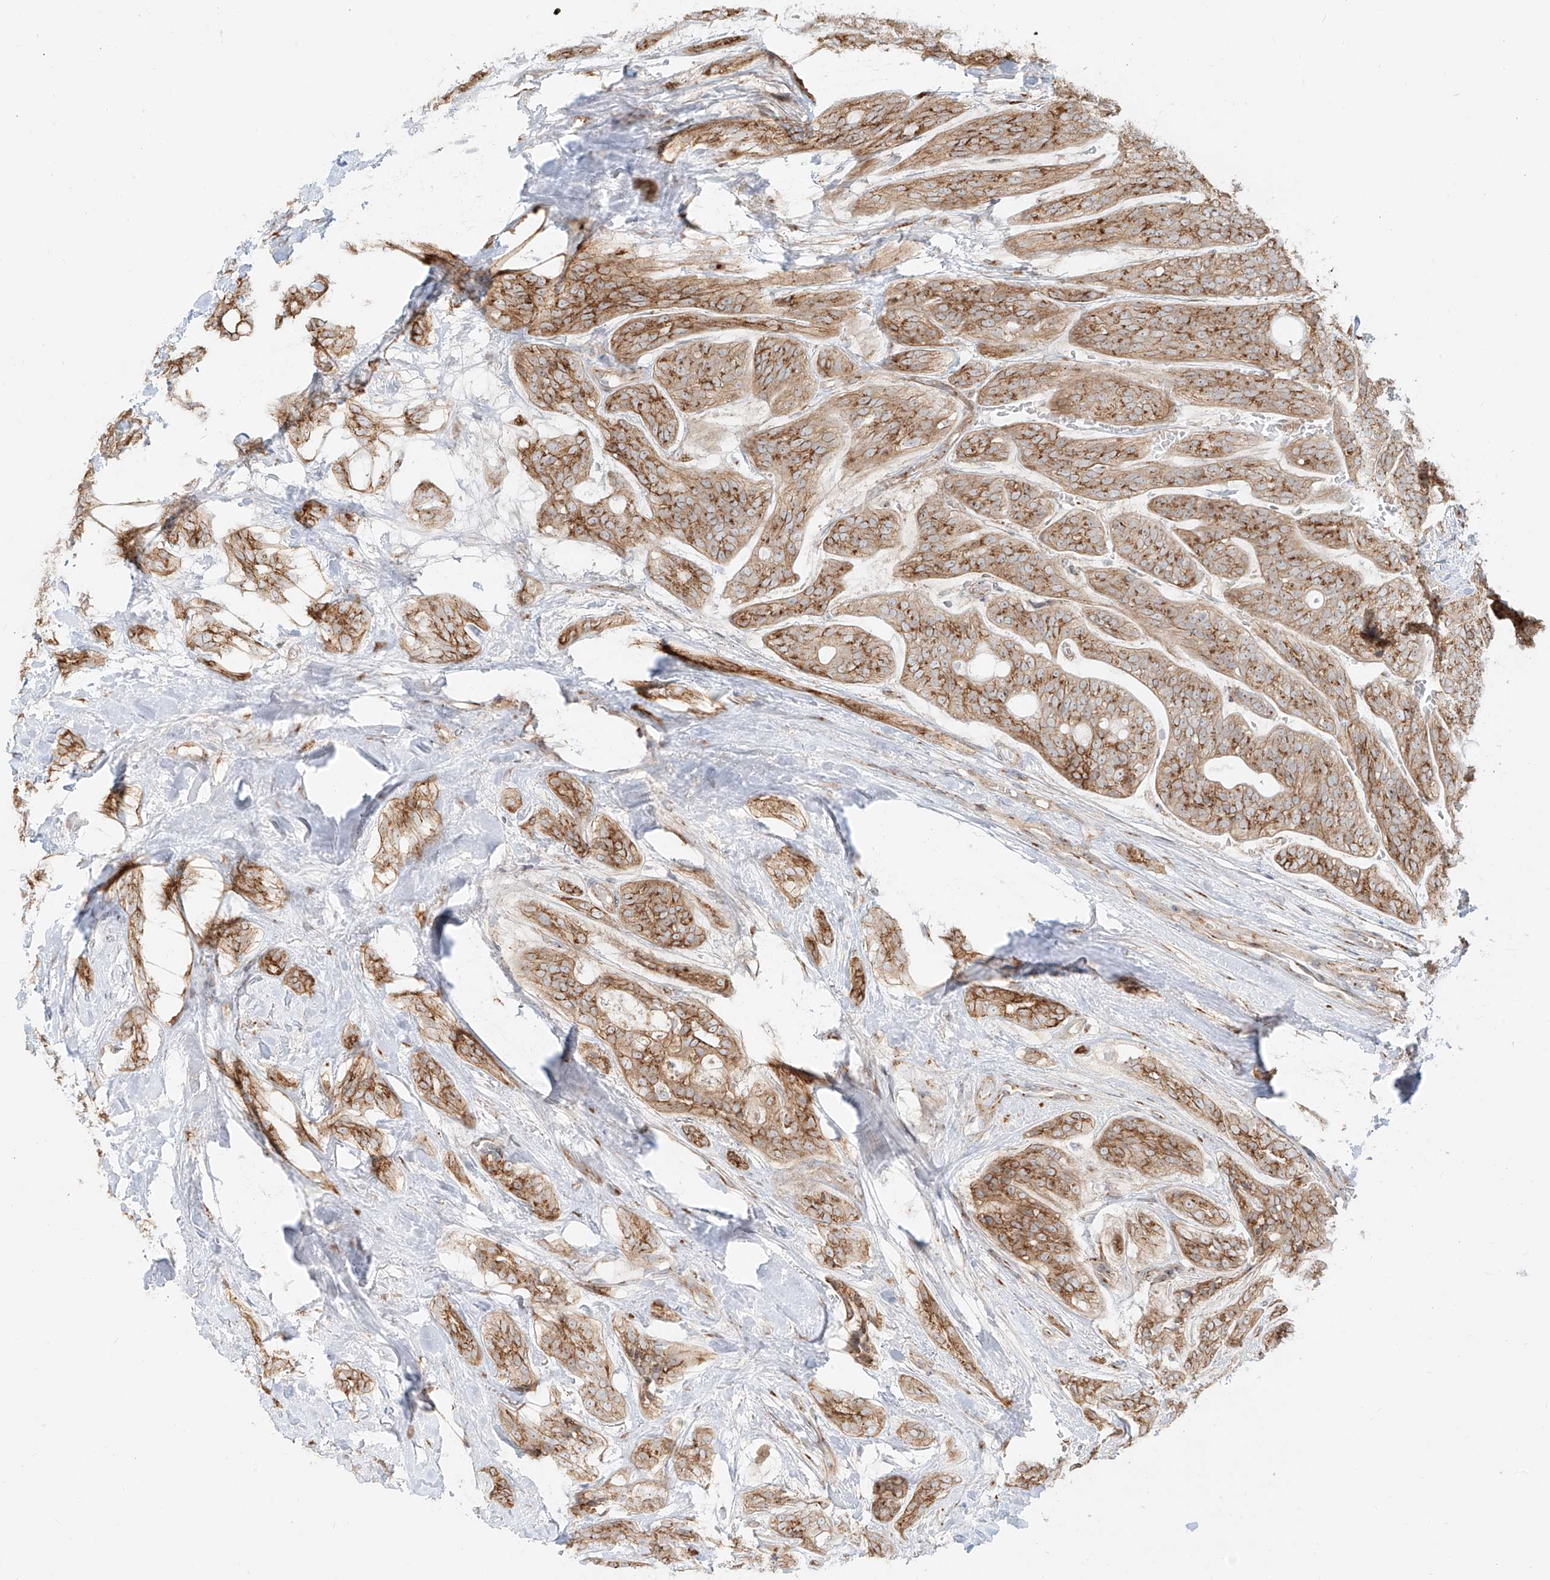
{"staining": {"intensity": "moderate", "quantity": ">75%", "location": "cytoplasmic/membranous"}, "tissue": "head and neck cancer", "cell_type": "Tumor cells", "image_type": "cancer", "snomed": [{"axis": "morphology", "description": "Adenocarcinoma, NOS"}, {"axis": "topography", "description": "Head-Neck"}], "caption": "Head and neck adenocarcinoma stained for a protein demonstrates moderate cytoplasmic/membranous positivity in tumor cells. Nuclei are stained in blue.", "gene": "ZNF287", "patient": {"sex": "male", "age": 66}}